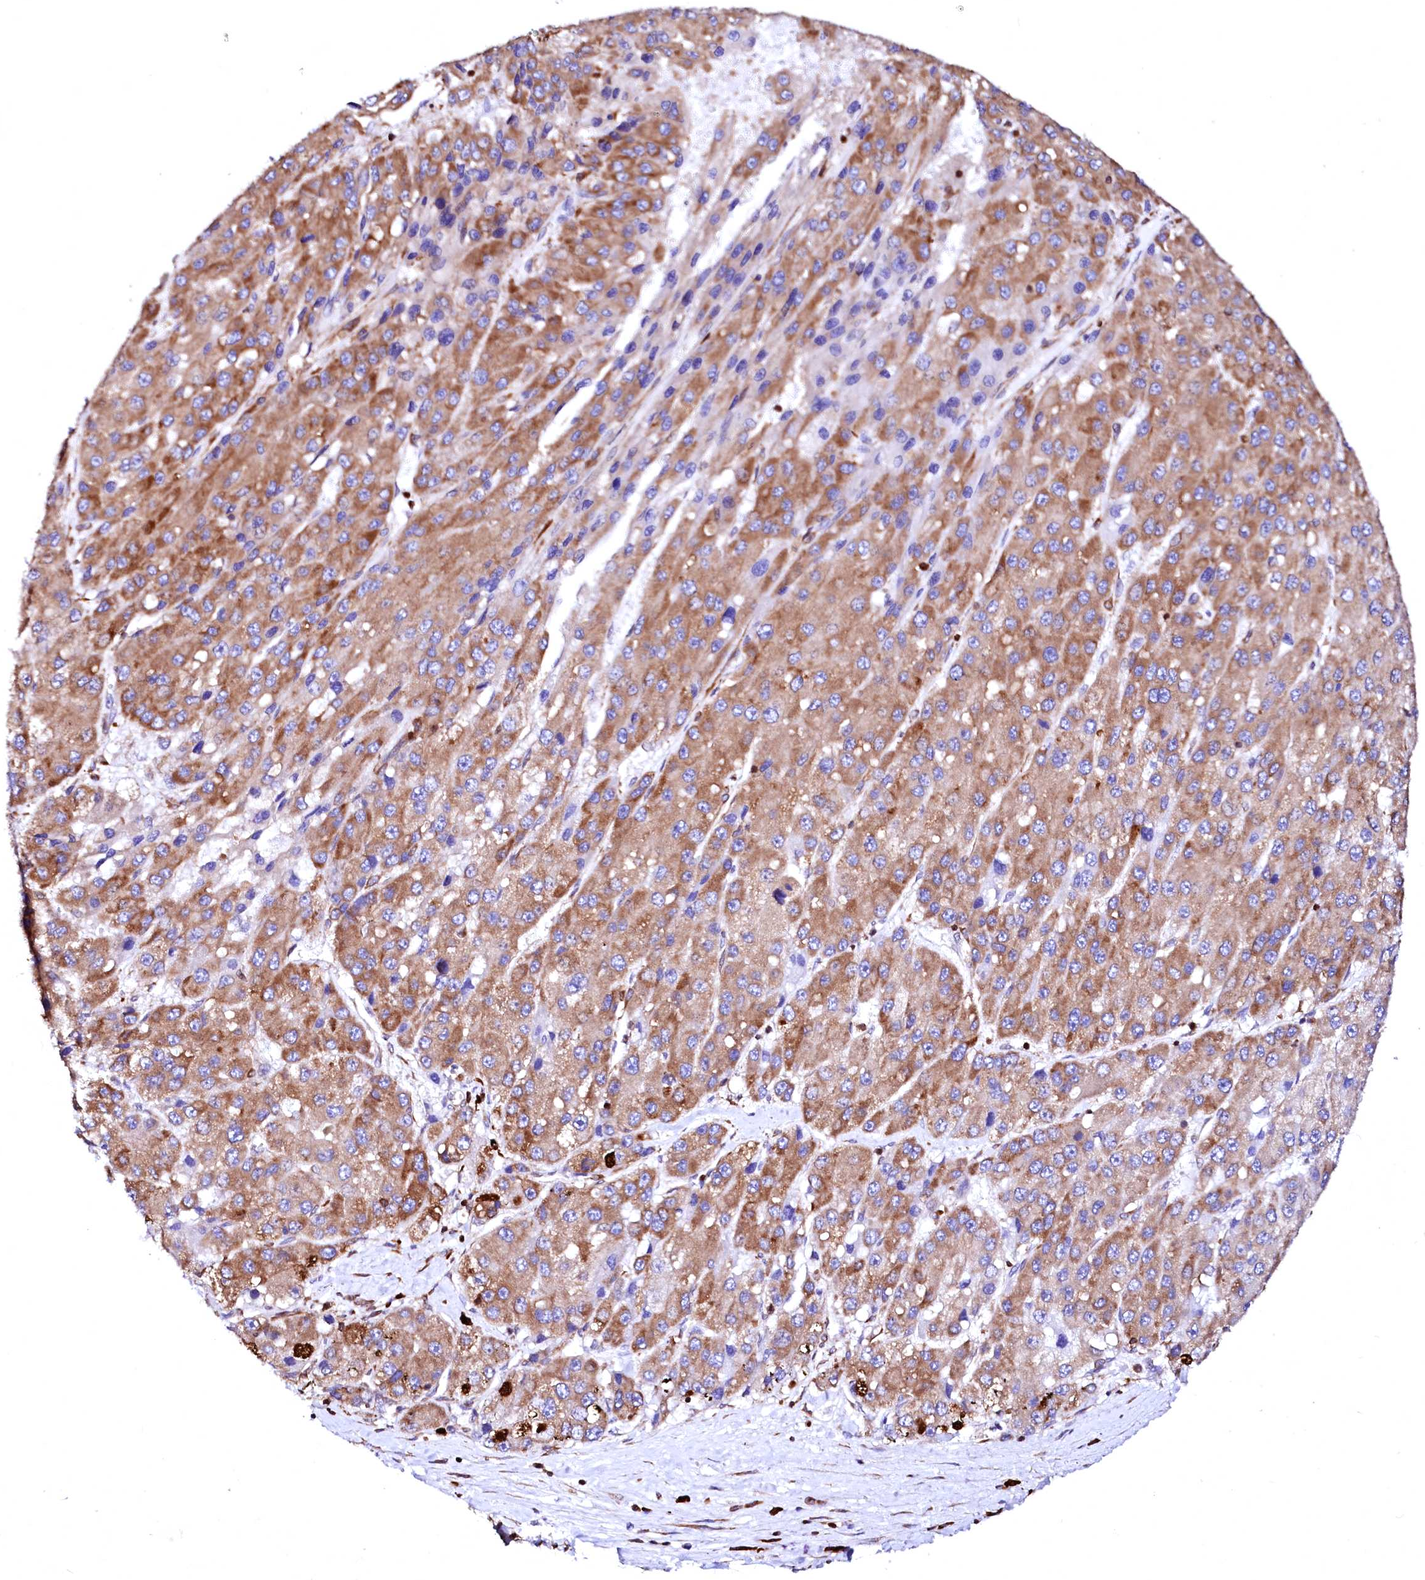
{"staining": {"intensity": "moderate", "quantity": ">75%", "location": "cytoplasmic/membranous"}, "tissue": "liver cancer", "cell_type": "Tumor cells", "image_type": "cancer", "snomed": [{"axis": "morphology", "description": "Carcinoma, Hepatocellular, NOS"}, {"axis": "topography", "description": "Liver"}], "caption": "A brown stain labels moderate cytoplasmic/membranous positivity of a protein in human hepatocellular carcinoma (liver) tumor cells.", "gene": "DERL1", "patient": {"sex": "female", "age": 73}}